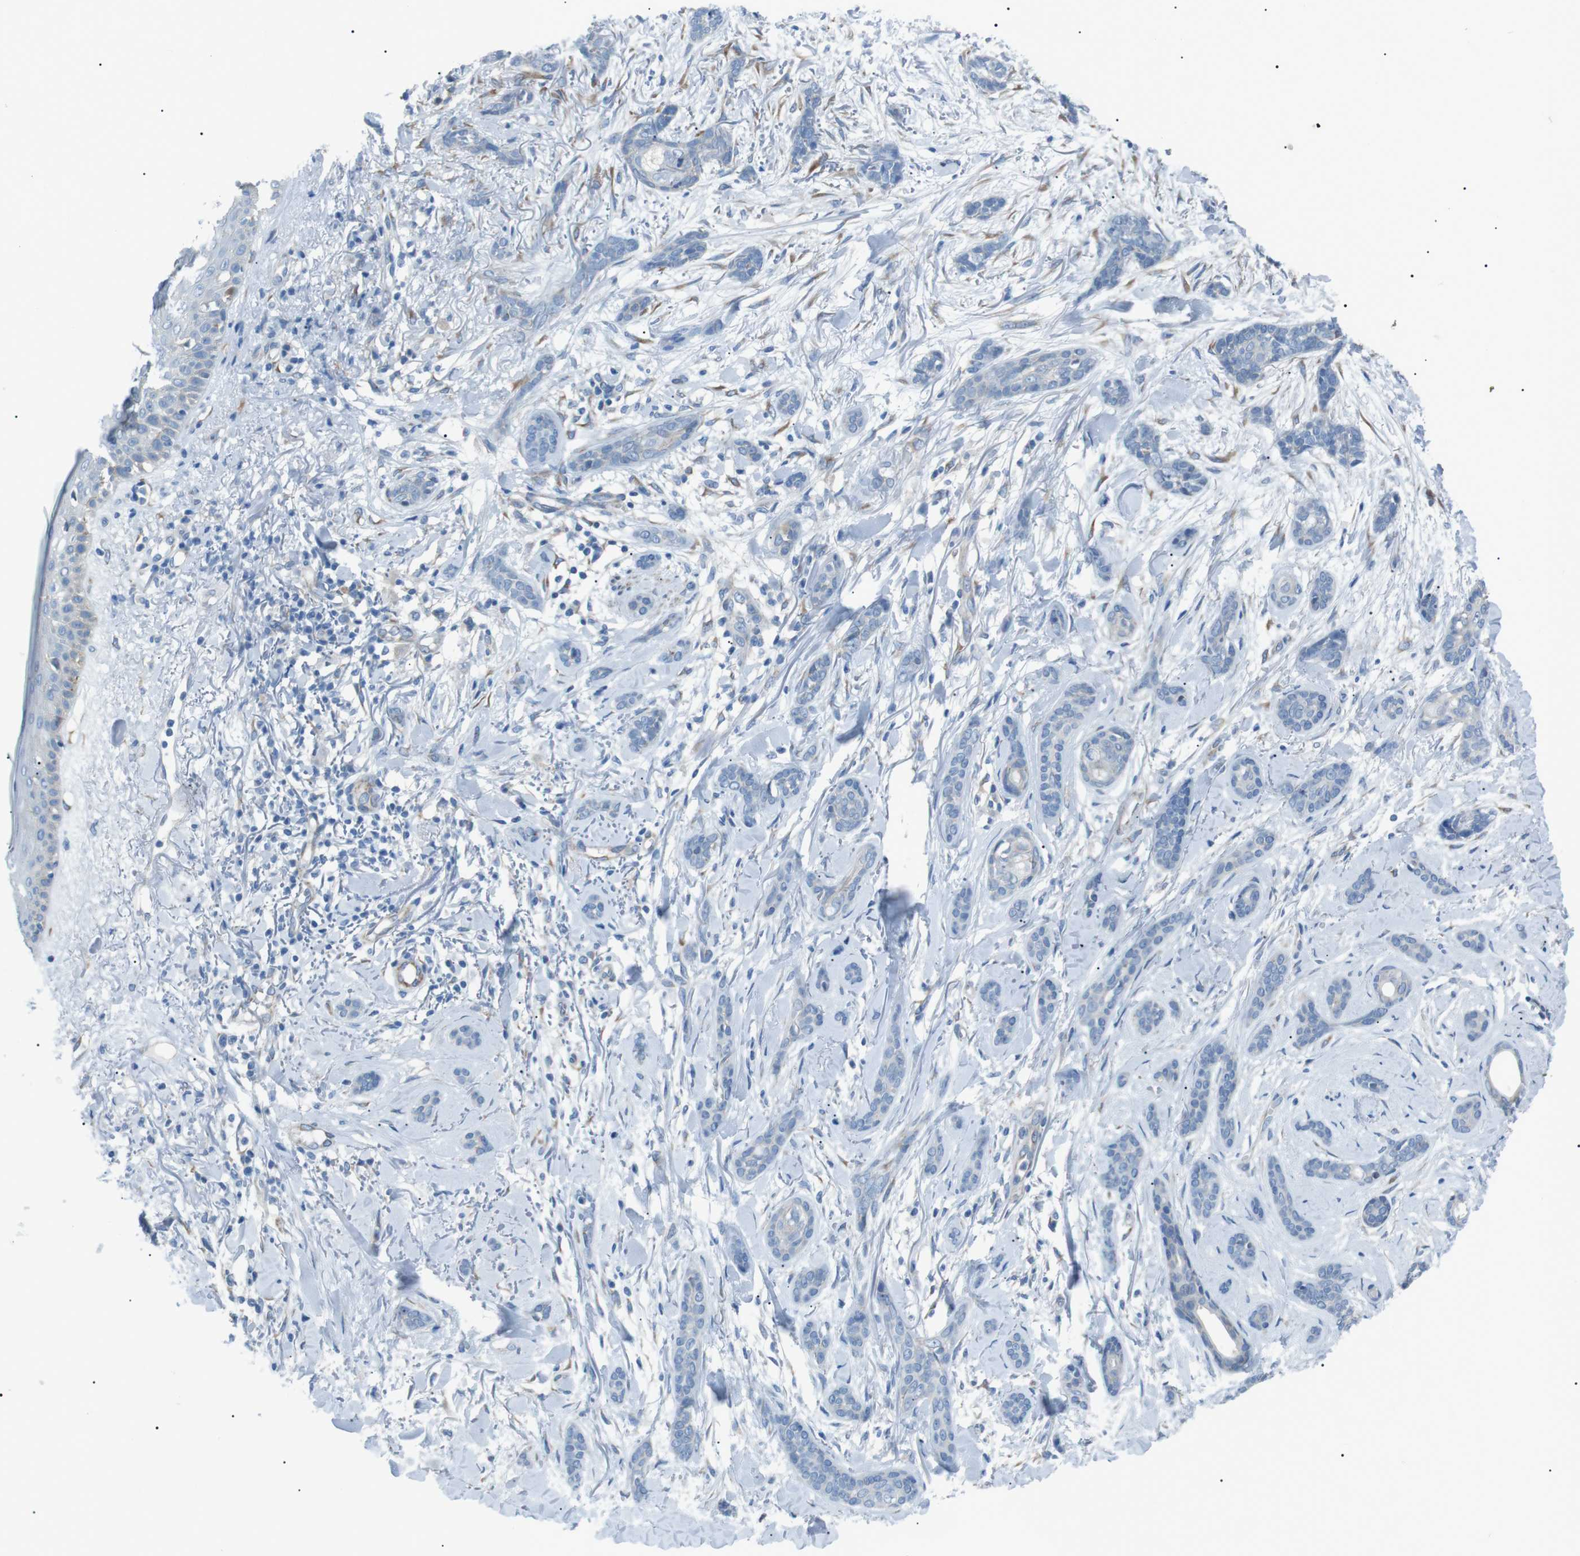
{"staining": {"intensity": "negative", "quantity": "none", "location": "none"}, "tissue": "skin cancer", "cell_type": "Tumor cells", "image_type": "cancer", "snomed": [{"axis": "morphology", "description": "Basal cell carcinoma"}, {"axis": "morphology", "description": "Adnexal tumor, benign"}, {"axis": "topography", "description": "Skin"}], "caption": "Histopathology image shows no protein staining in tumor cells of skin cancer (benign adnexal tumor) tissue.", "gene": "MTARC2", "patient": {"sex": "female", "age": 42}}